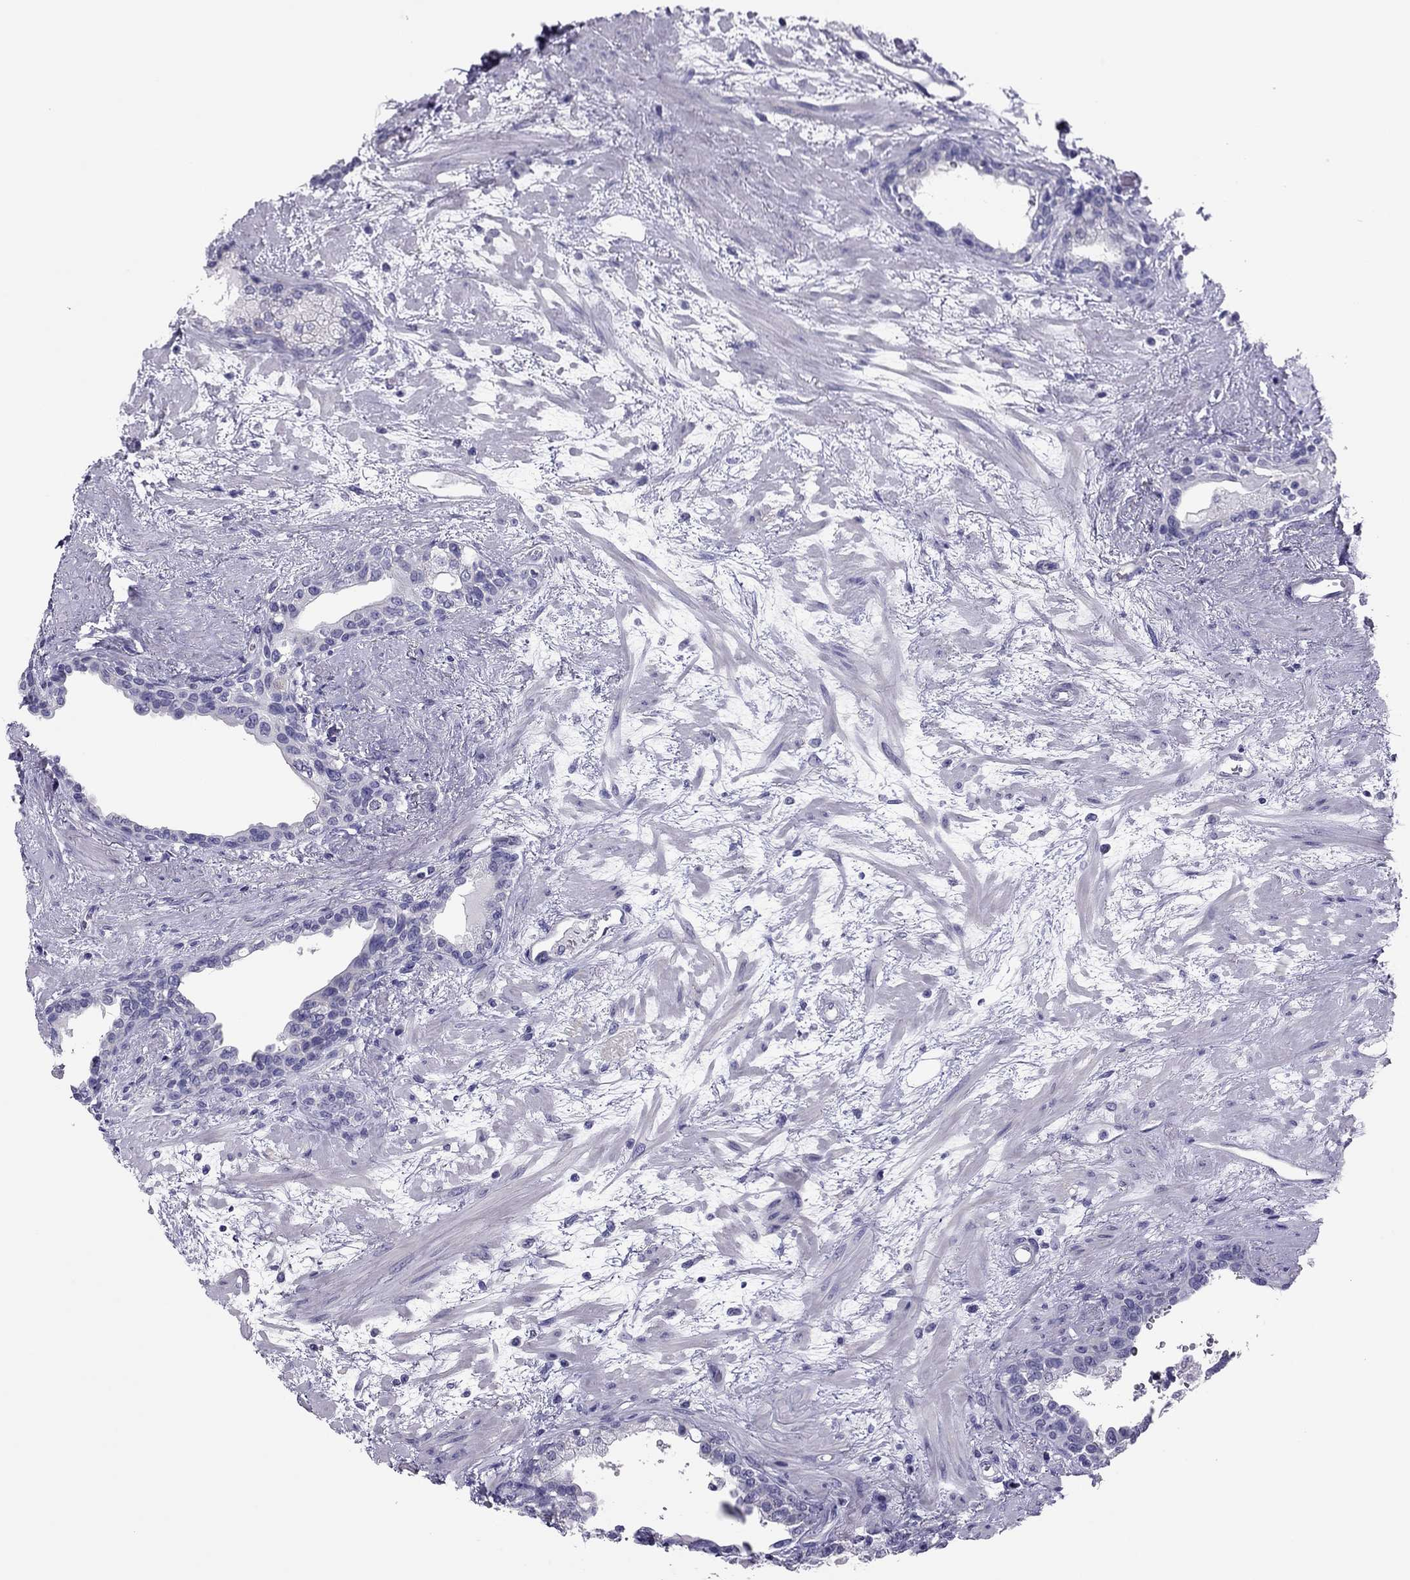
{"staining": {"intensity": "negative", "quantity": "none", "location": "none"}, "tissue": "prostate", "cell_type": "Glandular cells", "image_type": "normal", "snomed": [{"axis": "morphology", "description": "Normal tissue, NOS"}, {"axis": "topography", "description": "Prostate"}], "caption": "Immunohistochemical staining of unremarkable prostate demonstrates no significant positivity in glandular cells. (Stains: DAB (3,3'-diaminobenzidine) immunohistochemistry (IHC) with hematoxylin counter stain, Microscopy: brightfield microscopy at high magnification).", "gene": "PDE6A", "patient": {"sex": "male", "age": 63}}